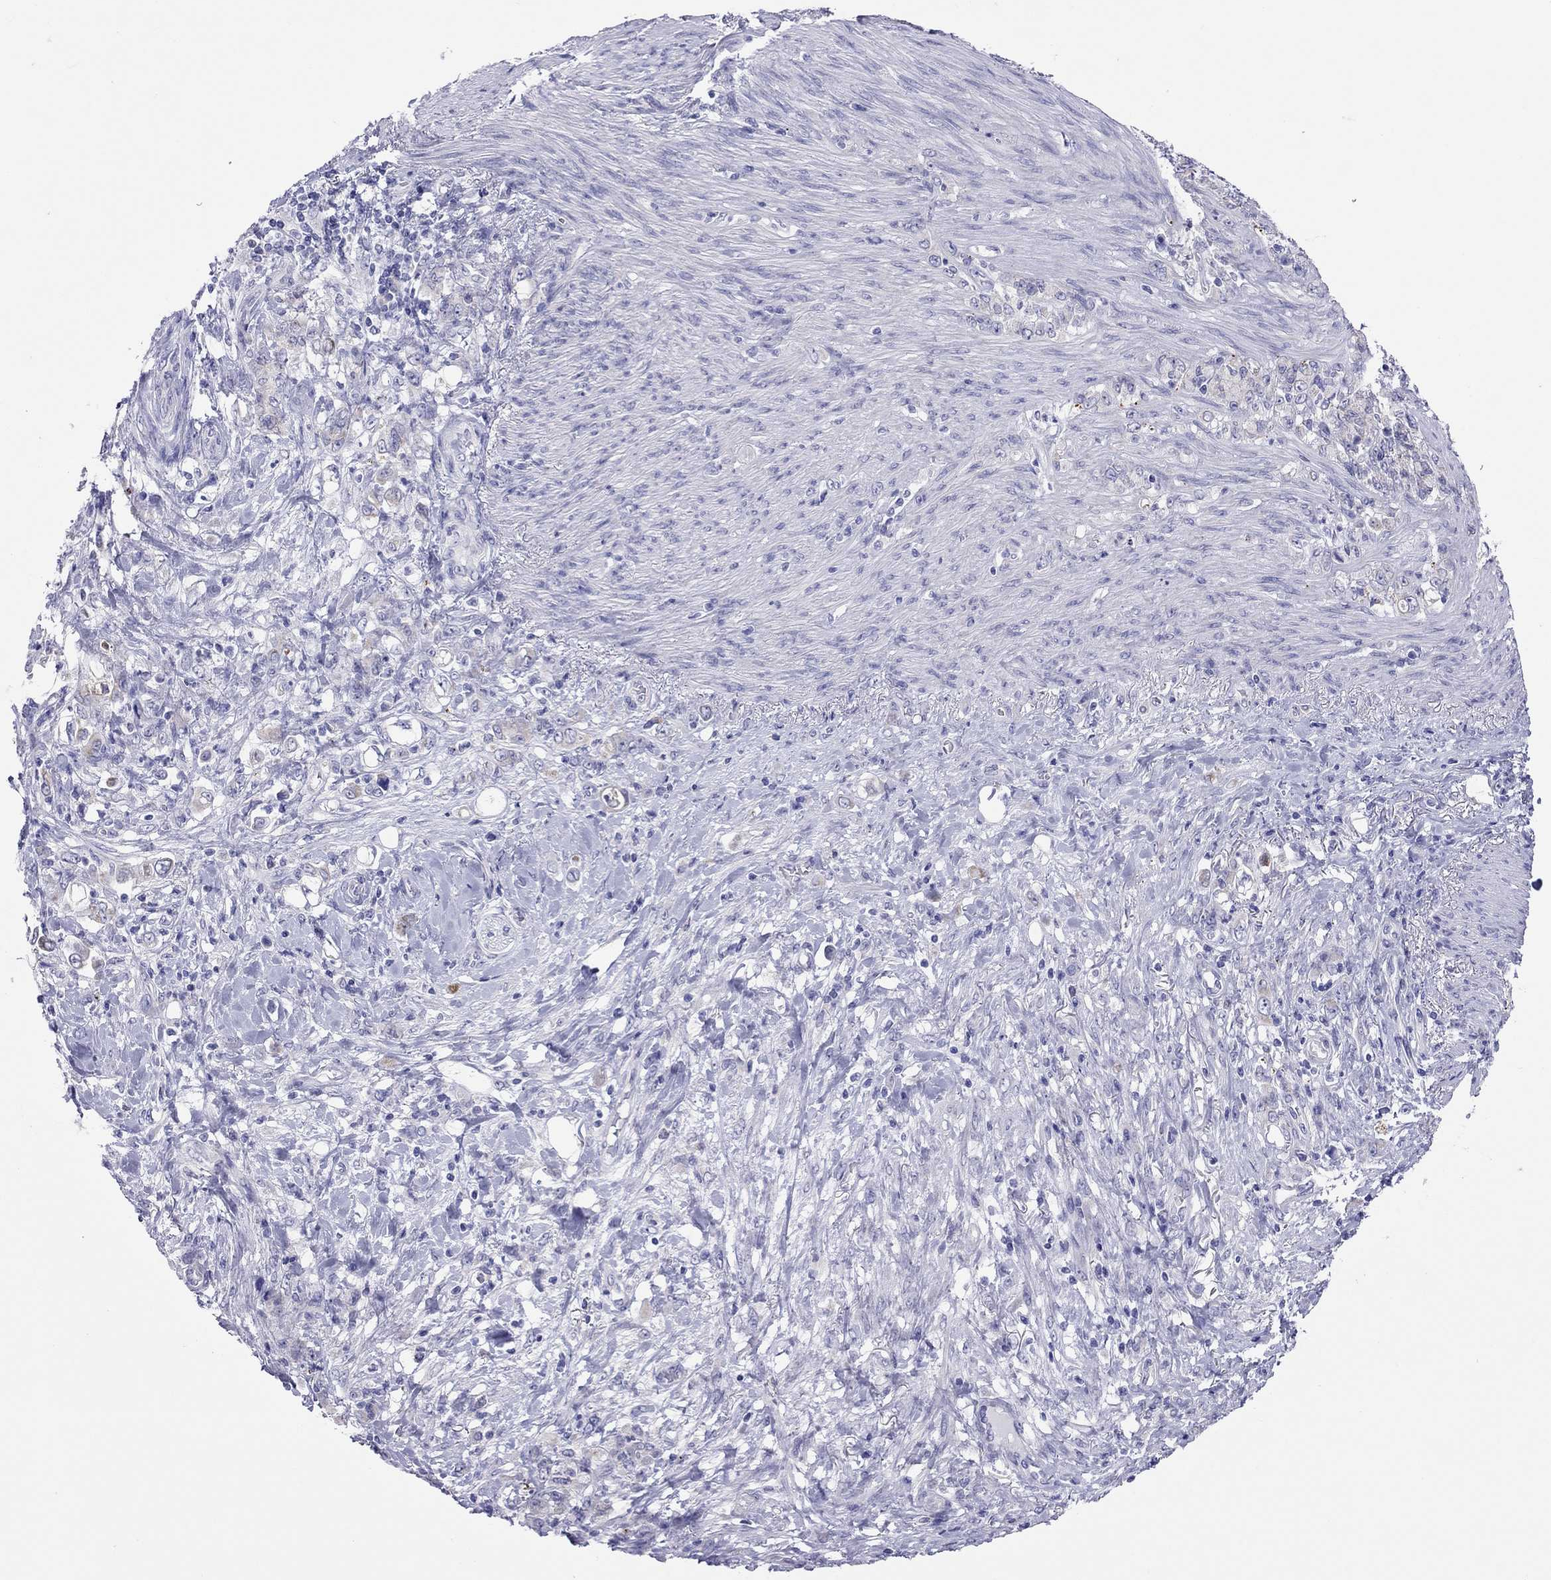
{"staining": {"intensity": "negative", "quantity": "none", "location": "none"}, "tissue": "stomach cancer", "cell_type": "Tumor cells", "image_type": "cancer", "snomed": [{"axis": "morphology", "description": "Adenocarcinoma, NOS"}, {"axis": "topography", "description": "Stomach"}], "caption": "IHC image of human stomach adenocarcinoma stained for a protein (brown), which exhibits no positivity in tumor cells. (DAB immunohistochemistry visualized using brightfield microscopy, high magnification).", "gene": "COL9A1", "patient": {"sex": "female", "age": 79}}